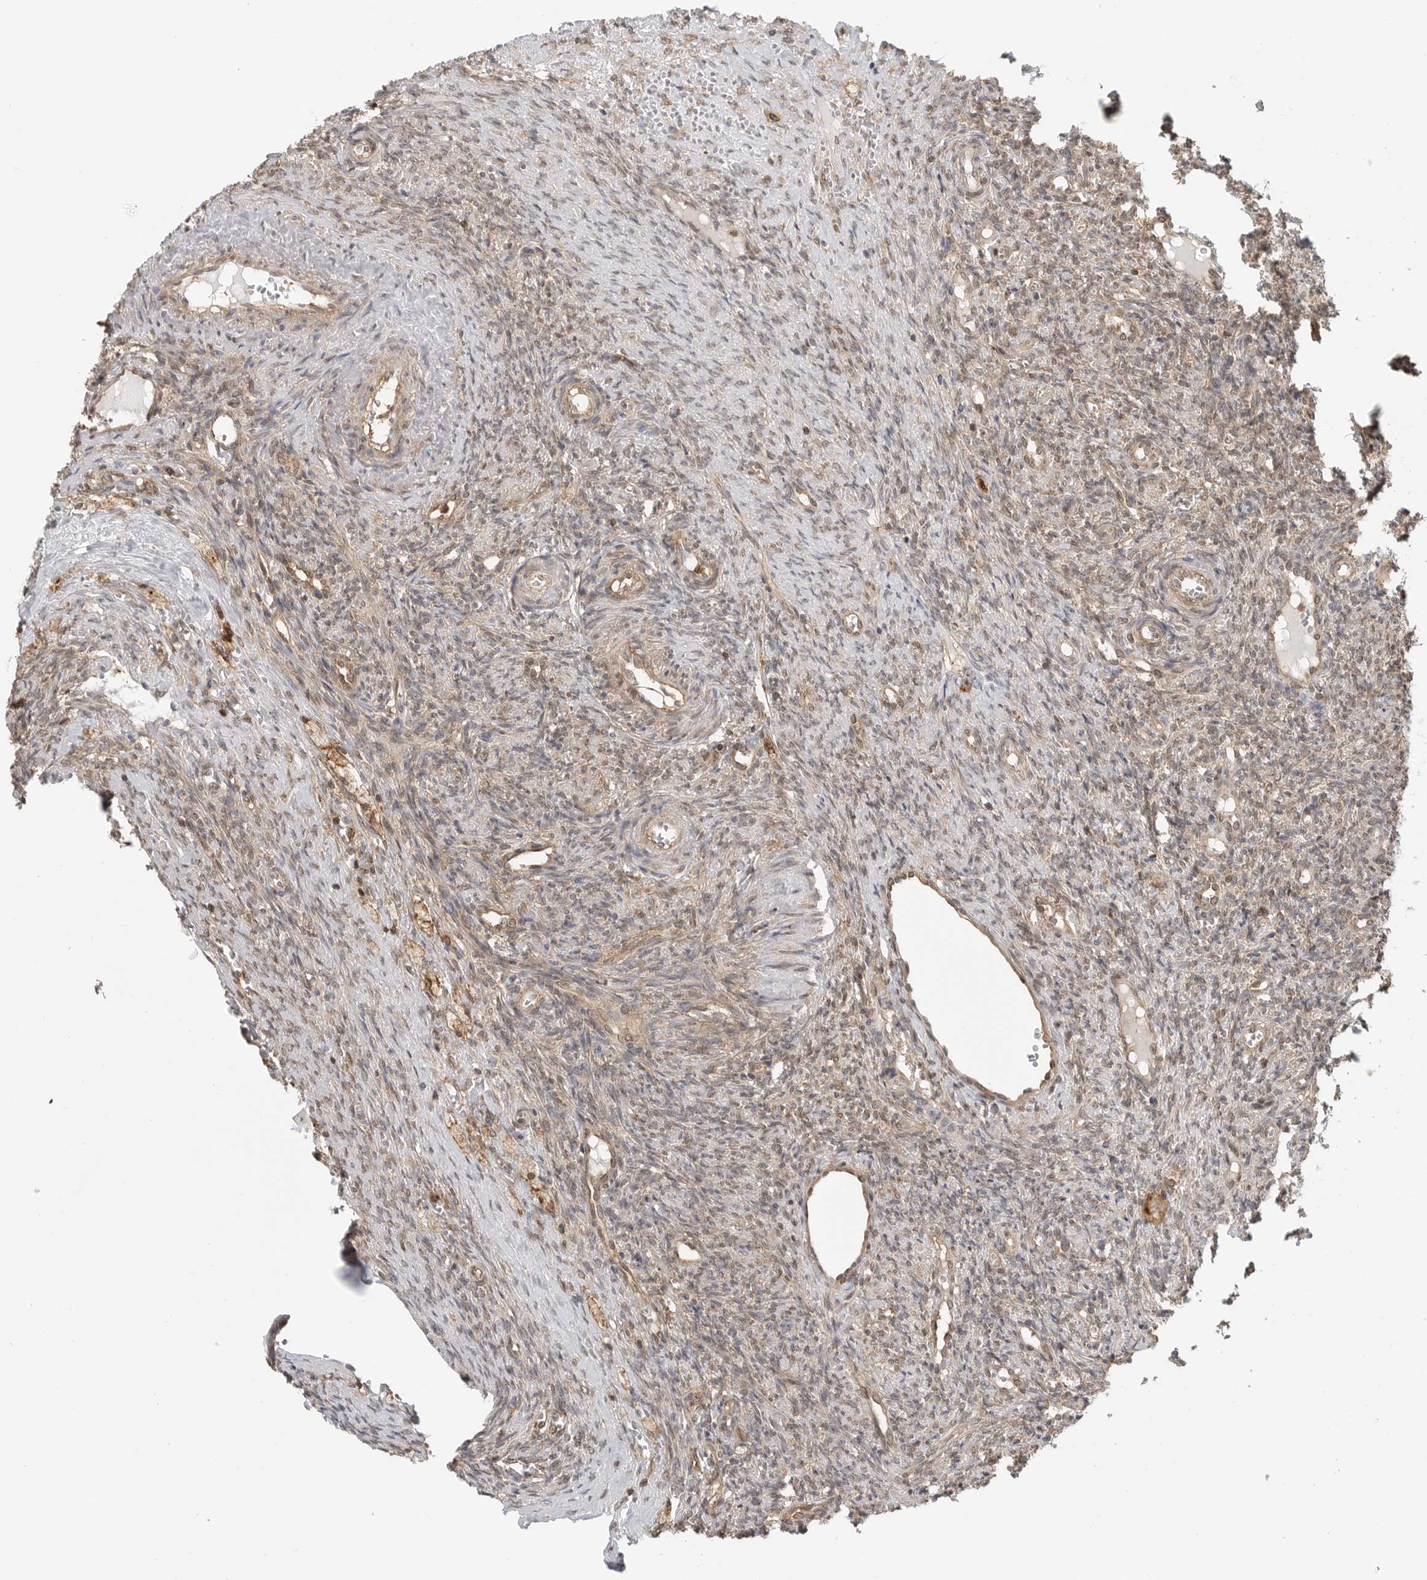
{"staining": {"intensity": "weak", "quantity": ">75%", "location": "cytoplasmic/membranous,nuclear"}, "tissue": "ovary", "cell_type": "Ovarian stroma cells", "image_type": "normal", "snomed": [{"axis": "morphology", "description": "Normal tissue, NOS"}, {"axis": "topography", "description": "Ovary"}], "caption": "Immunohistochemical staining of unremarkable human ovary reveals weak cytoplasmic/membranous,nuclear protein staining in about >75% of ovarian stroma cells. (DAB = brown stain, brightfield microscopy at high magnification).", "gene": "ANXA11", "patient": {"sex": "female", "age": 41}}